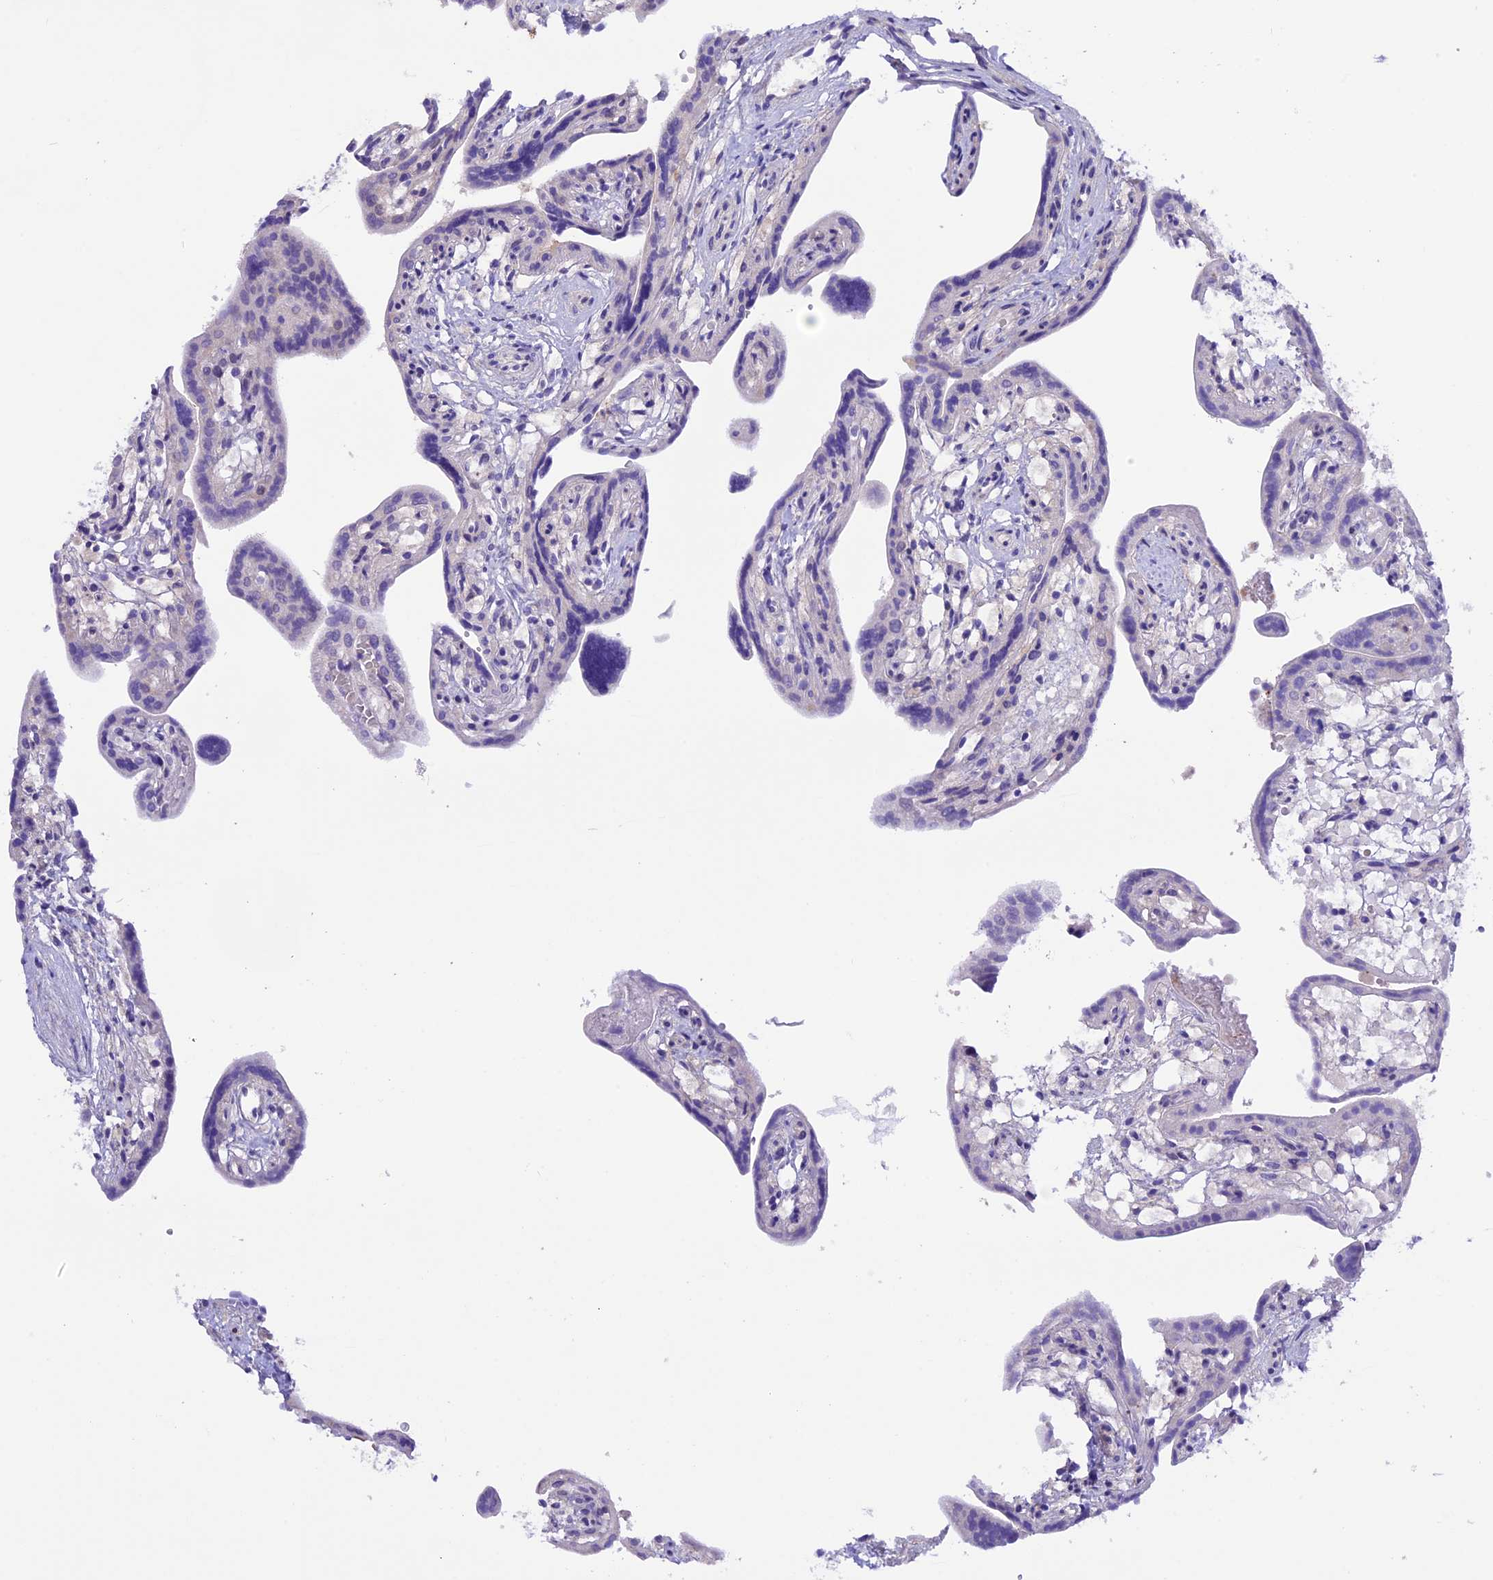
{"staining": {"intensity": "weak", "quantity": "25%-75%", "location": "cytoplasmic/membranous"}, "tissue": "placenta", "cell_type": "Trophoblastic cells", "image_type": "normal", "snomed": [{"axis": "morphology", "description": "Normal tissue, NOS"}, {"axis": "topography", "description": "Placenta"}], "caption": "The micrograph reveals staining of normal placenta, revealing weak cytoplasmic/membranous protein staining (brown color) within trophoblastic cells. (brown staining indicates protein expression, while blue staining denotes nuclei).", "gene": "XKR7", "patient": {"sex": "female", "age": 37}}